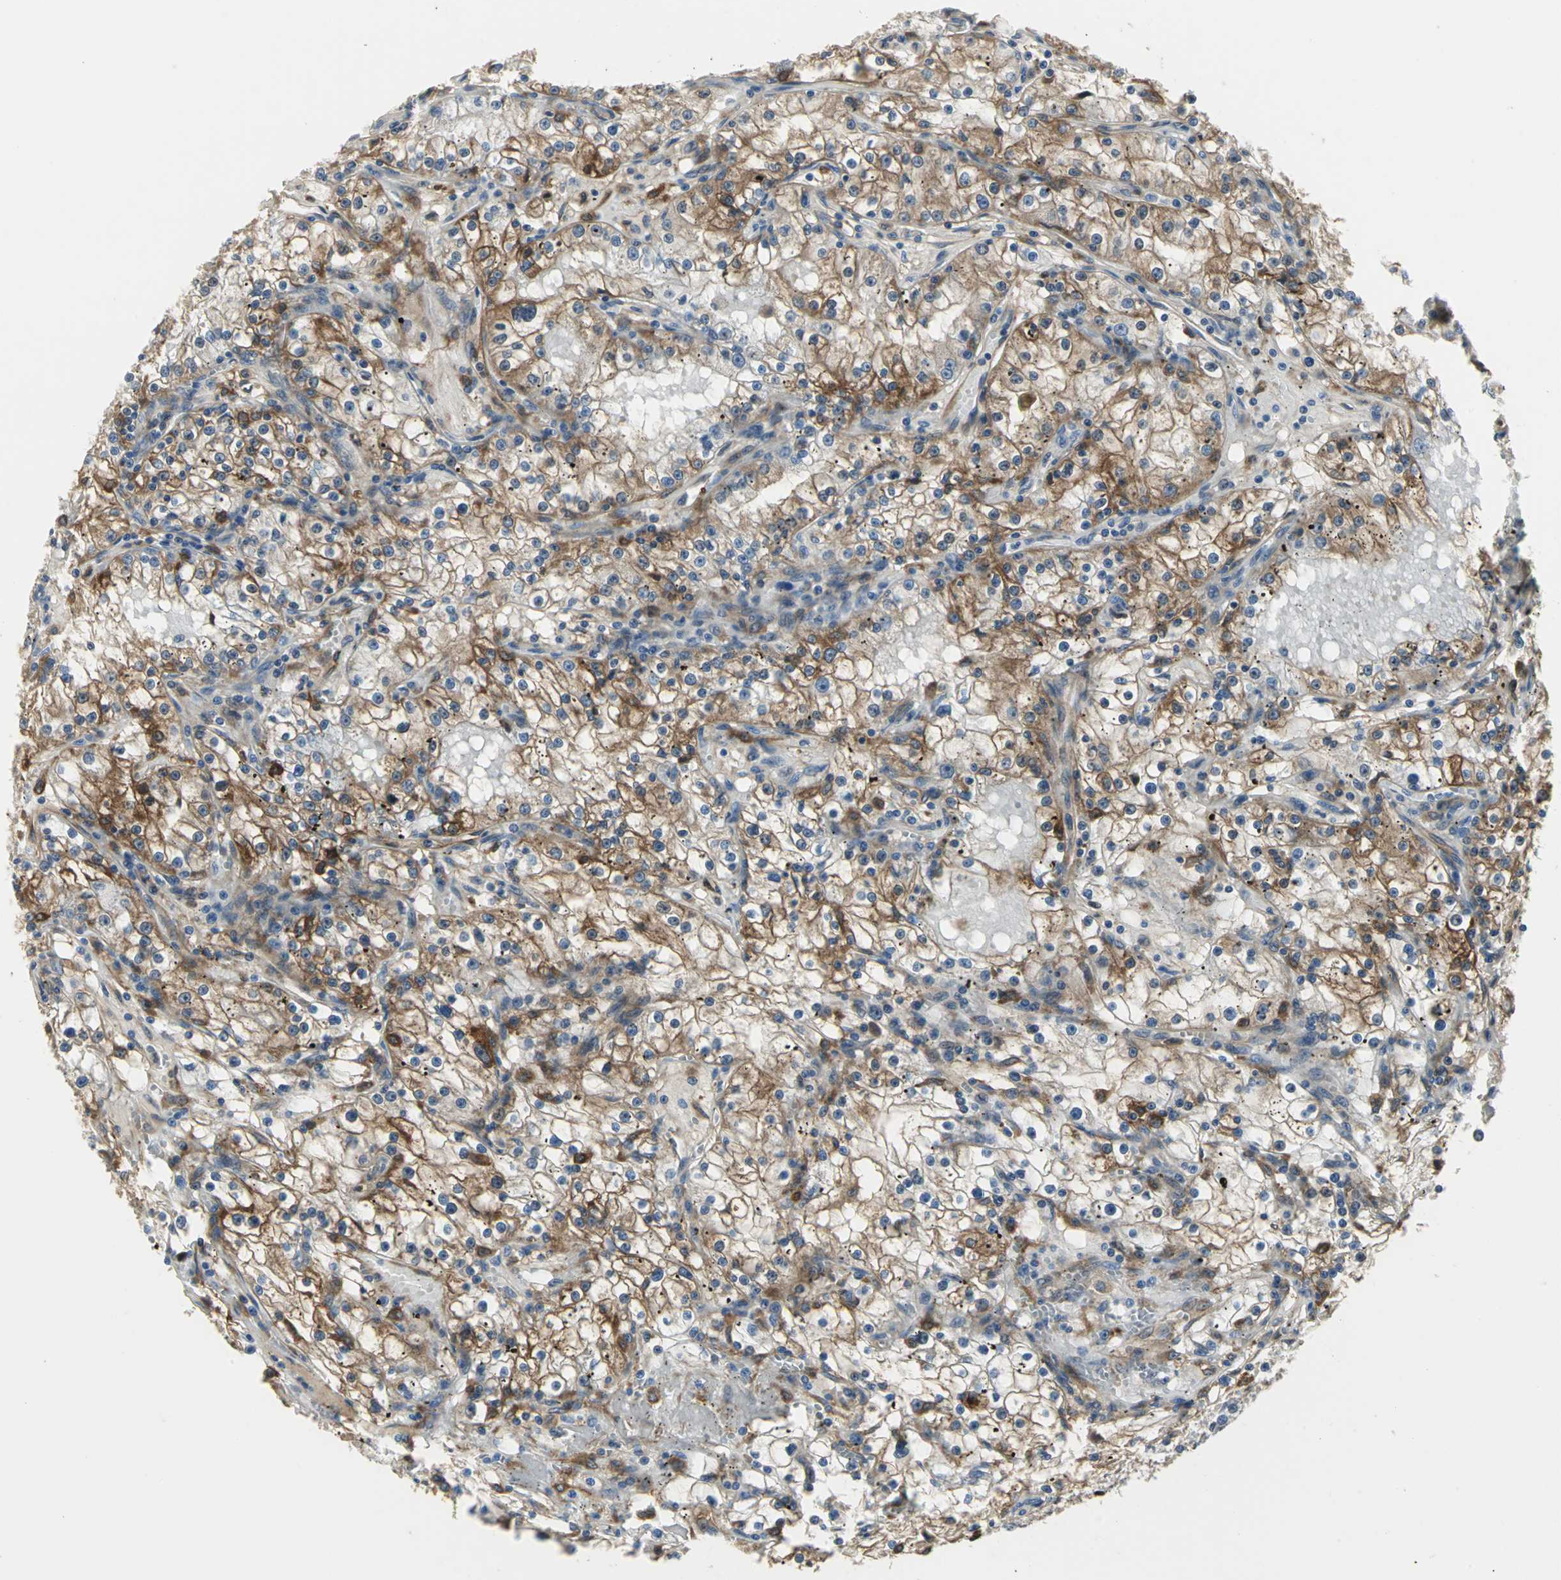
{"staining": {"intensity": "strong", "quantity": ">75%", "location": "cytoplasmic/membranous"}, "tissue": "renal cancer", "cell_type": "Tumor cells", "image_type": "cancer", "snomed": [{"axis": "morphology", "description": "Adenocarcinoma, NOS"}, {"axis": "topography", "description": "Kidney"}], "caption": "The micrograph demonstrates immunohistochemical staining of renal cancer. There is strong cytoplasmic/membranous positivity is present in approximately >75% of tumor cells.", "gene": "CHRNB1", "patient": {"sex": "male", "age": 56}}